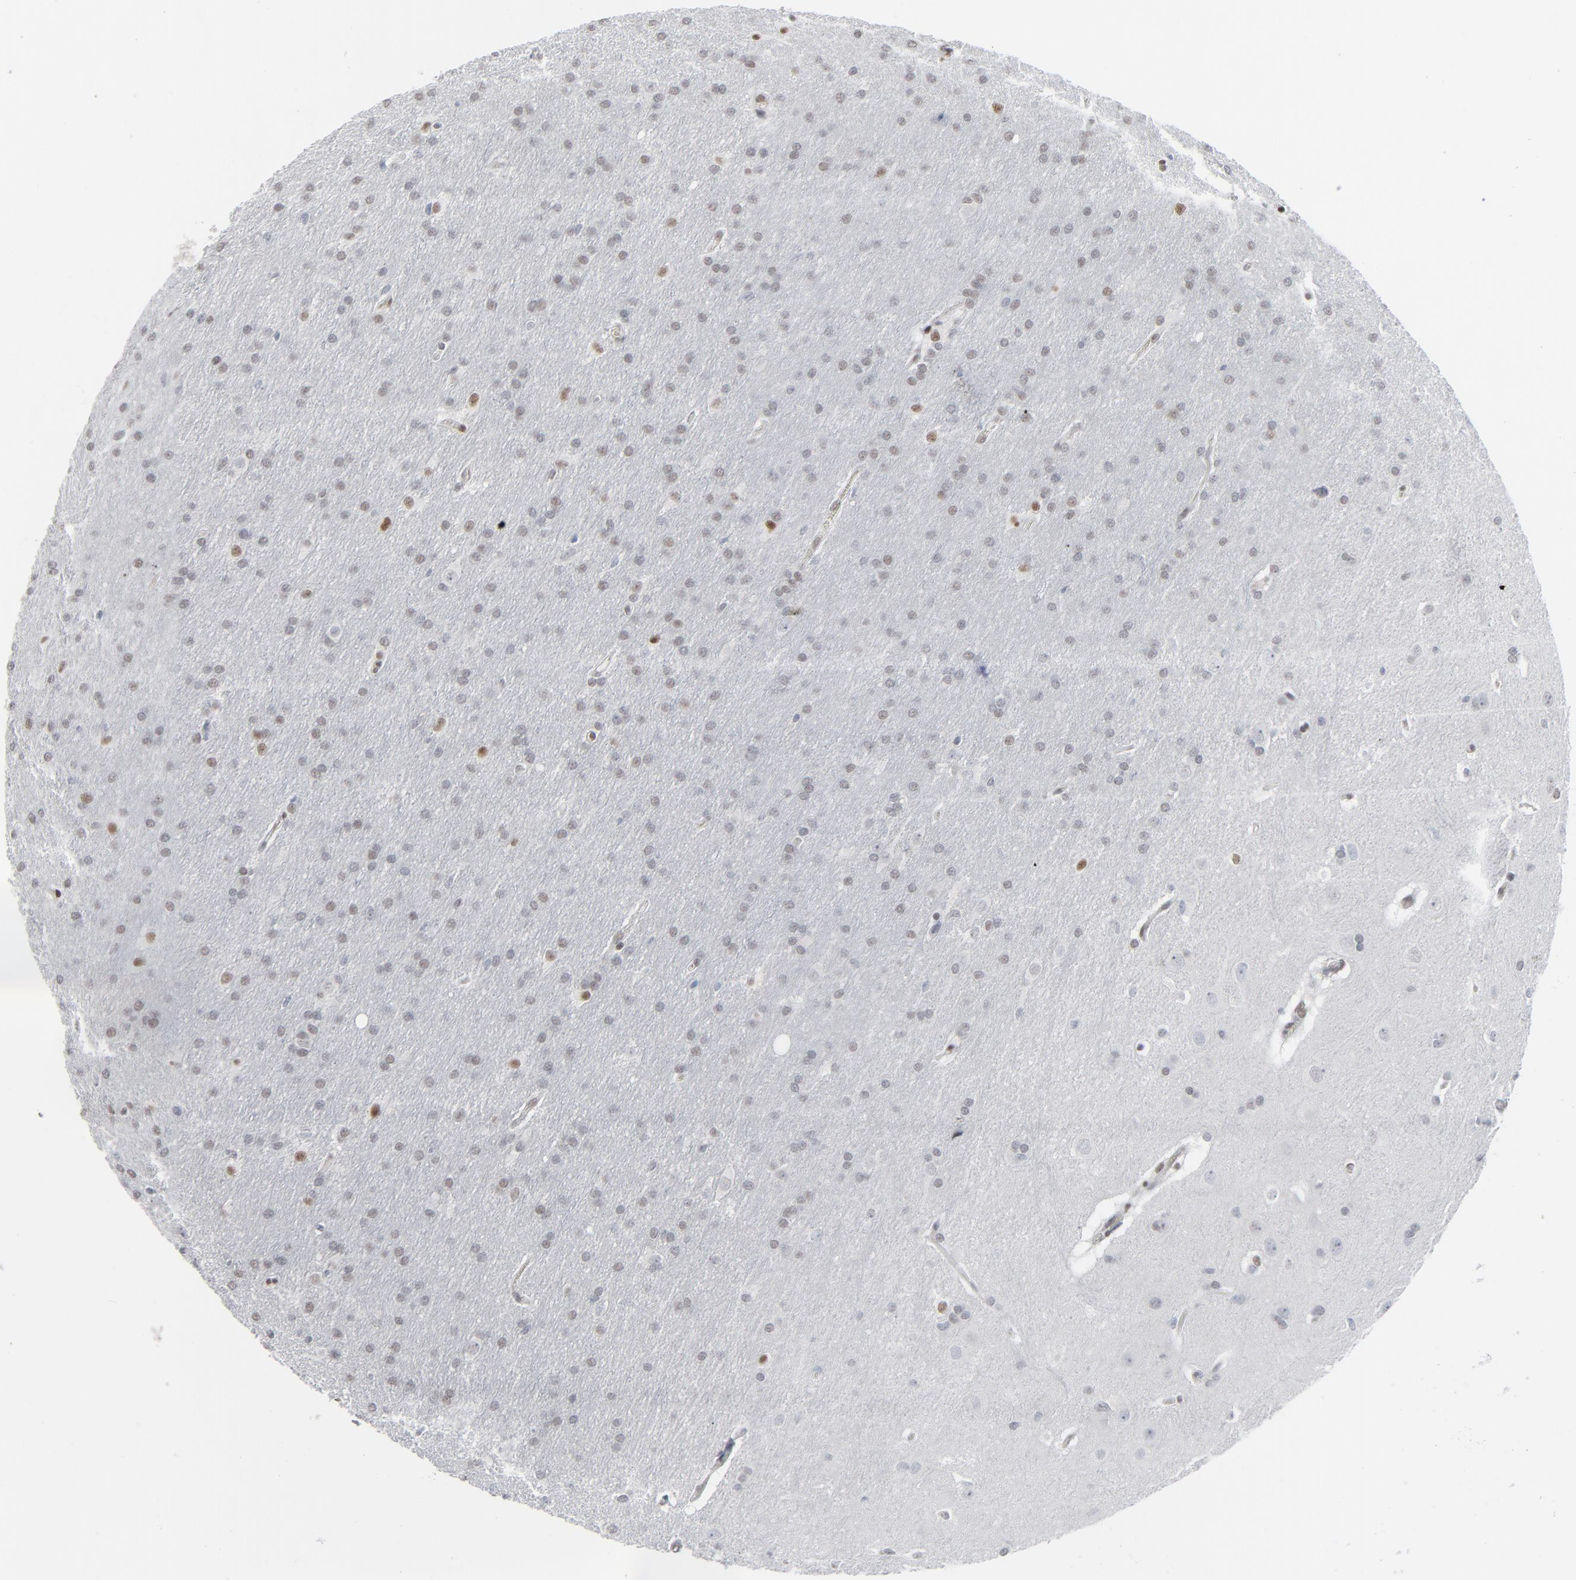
{"staining": {"intensity": "negative", "quantity": "none", "location": "none"}, "tissue": "glioma", "cell_type": "Tumor cells", "image_type": "cancer", "snomed": [{"axis": "morphology", "description": "Glioma, malignant, Low grade"}, {"axis": "topography", "description": "Brain"}], "caption": "A photomicrograph of glioma stained for a protein exhibits no brown staining in tumor cells.", "gene": "ATF7", "patient": {"sex": "female", "age": 32}}